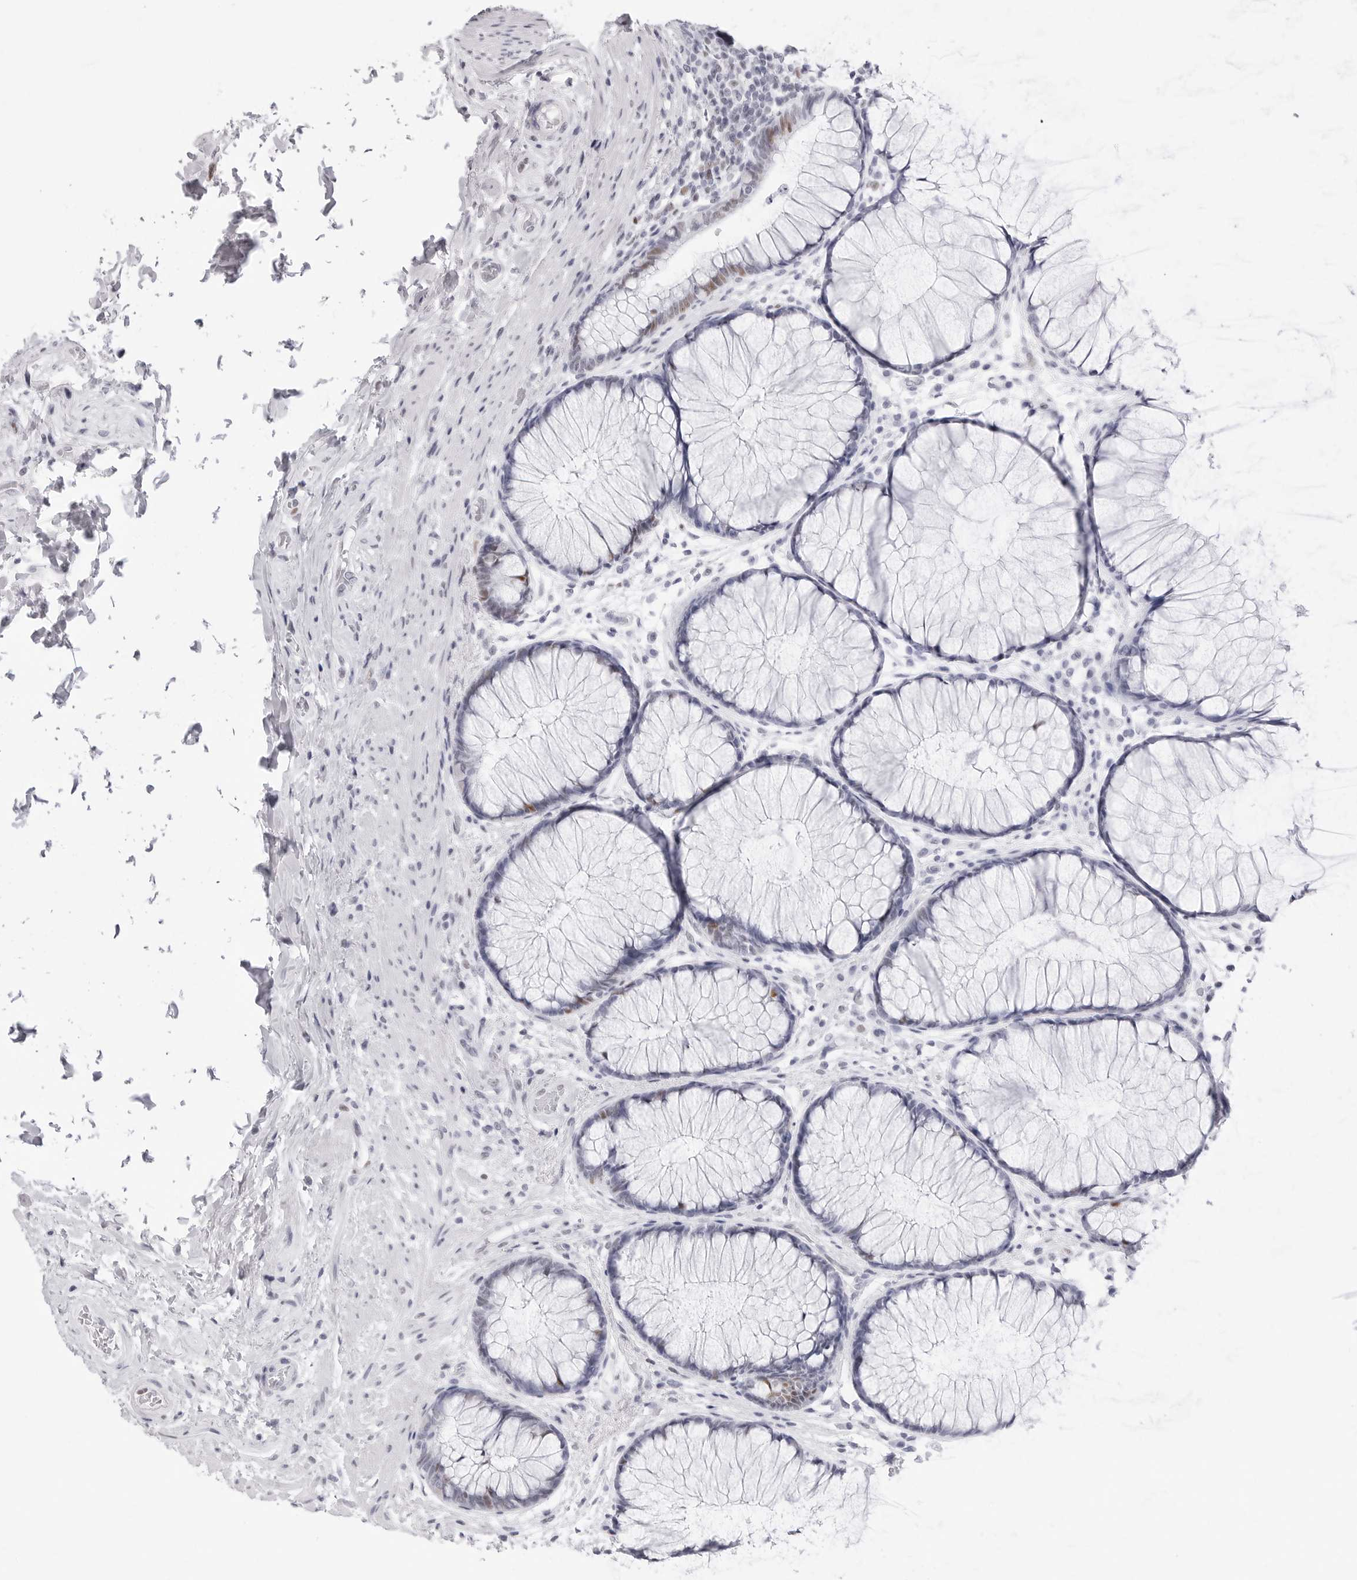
{"staining": {"intensity": "moderate", "quantity": "25%-75%", "location": "nuclear"}, "tissue": "rectum", "cell_type": "Glandular cells", "image_type": "normal", "snomed": [{"axis": "morphology", "description": "Normal tissue, NOS"}, {"axis": "topography", "description": "Rectum"}], "caption": "Human rectum stained for a protein (brown) shows moderate nuclear positive staining in about 25%-75% of glandular cells.", "gene": "NASP", "patient": {"sex": "male", "age": 51}}